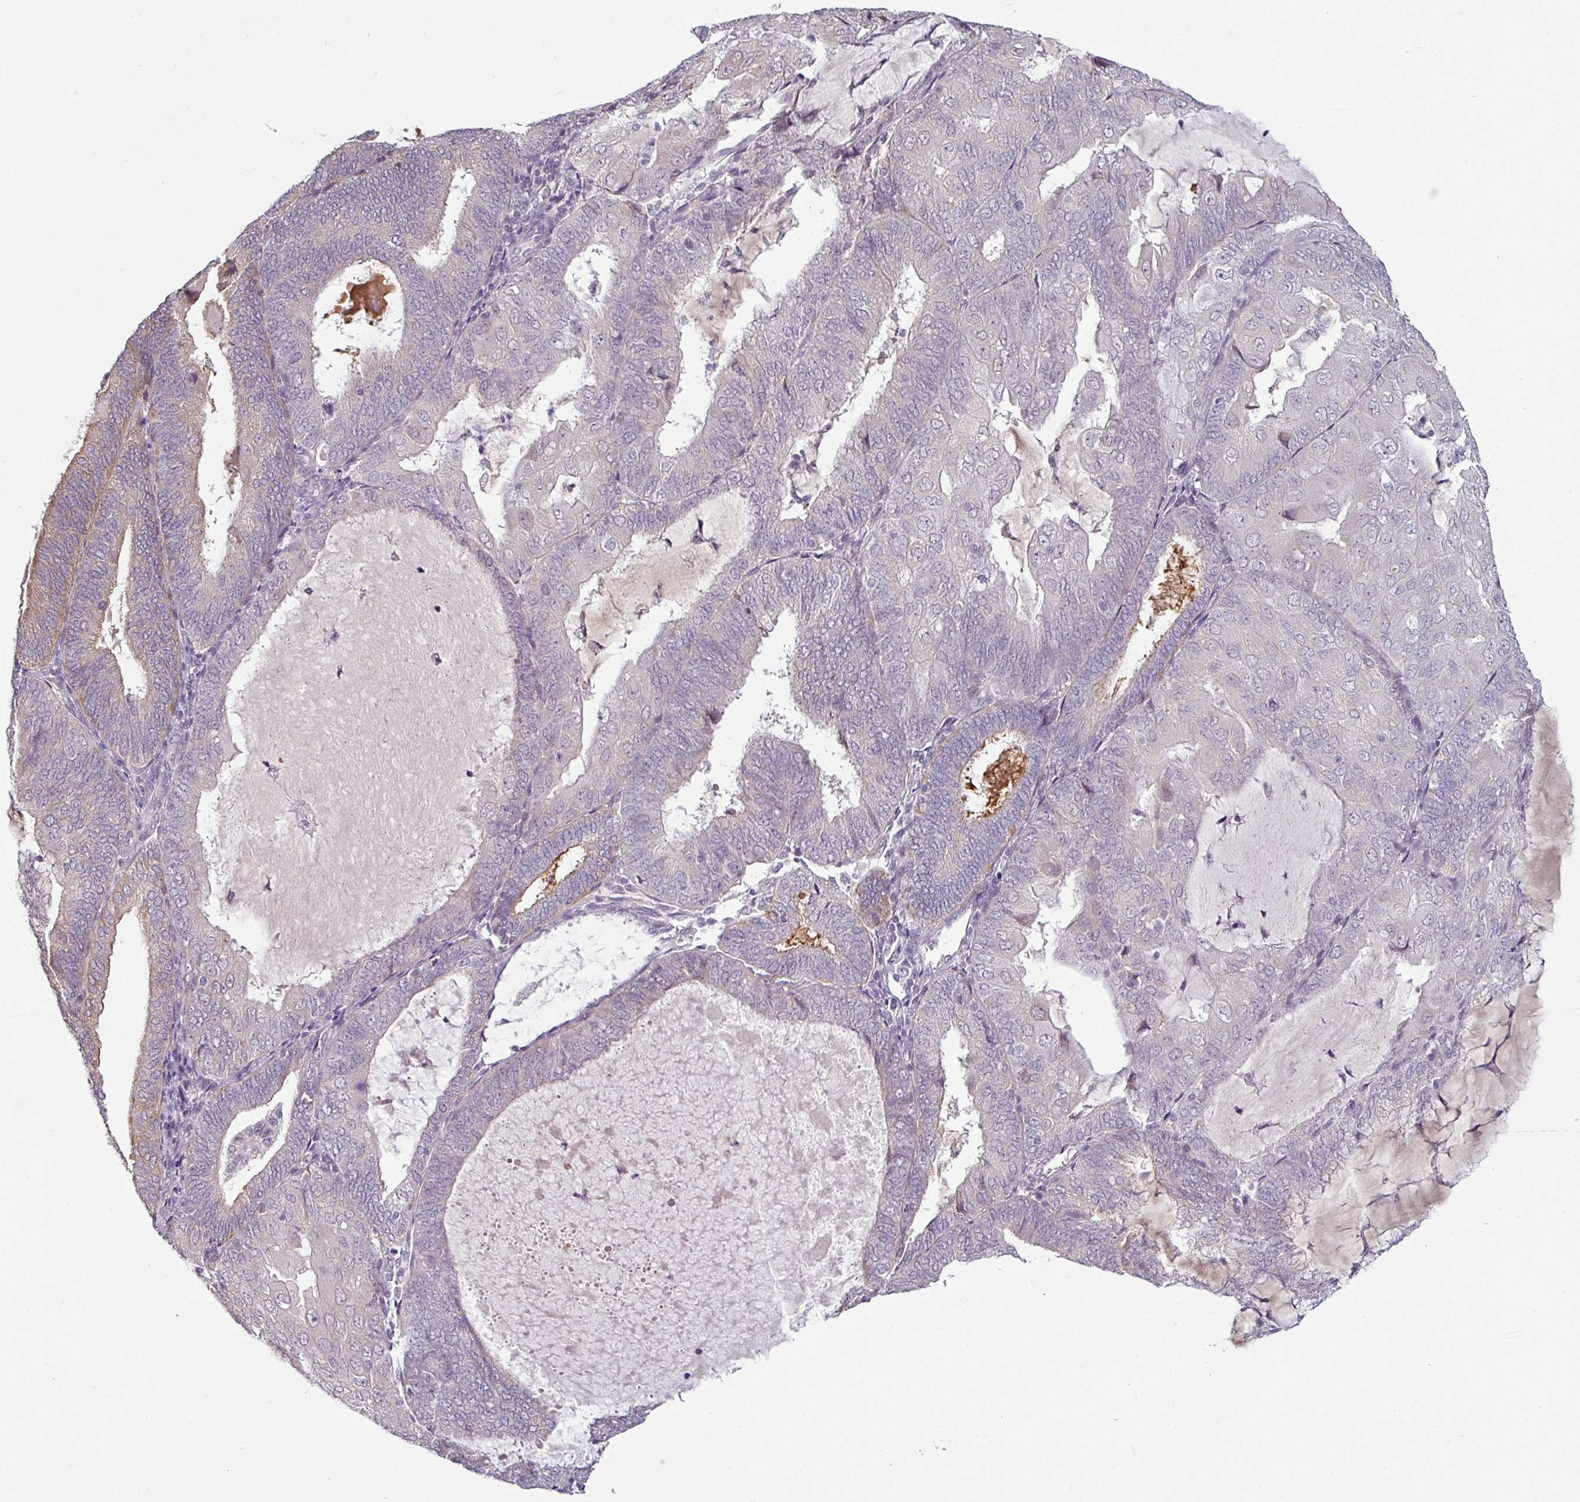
{"staining": {"intensity": "weak", "quantity": "<25%", "location": "cytoplasmic/membranous"}, "tissue": "endometrial cancer", "cell_type": "Tumor cells", "image_type": "cancer", "snomed": [{"axis": "morphology", "description": "Adenocarcinoma, NOS"}, {"axis": "topography", "description": "Endometrium"}], "caption": "This is a image of IHC staining of endometrial adenocarcinoma, which shows no staining in tumor cells.", "gene": "OR52D1", "patient": {"sex": "female", "age": 81}}